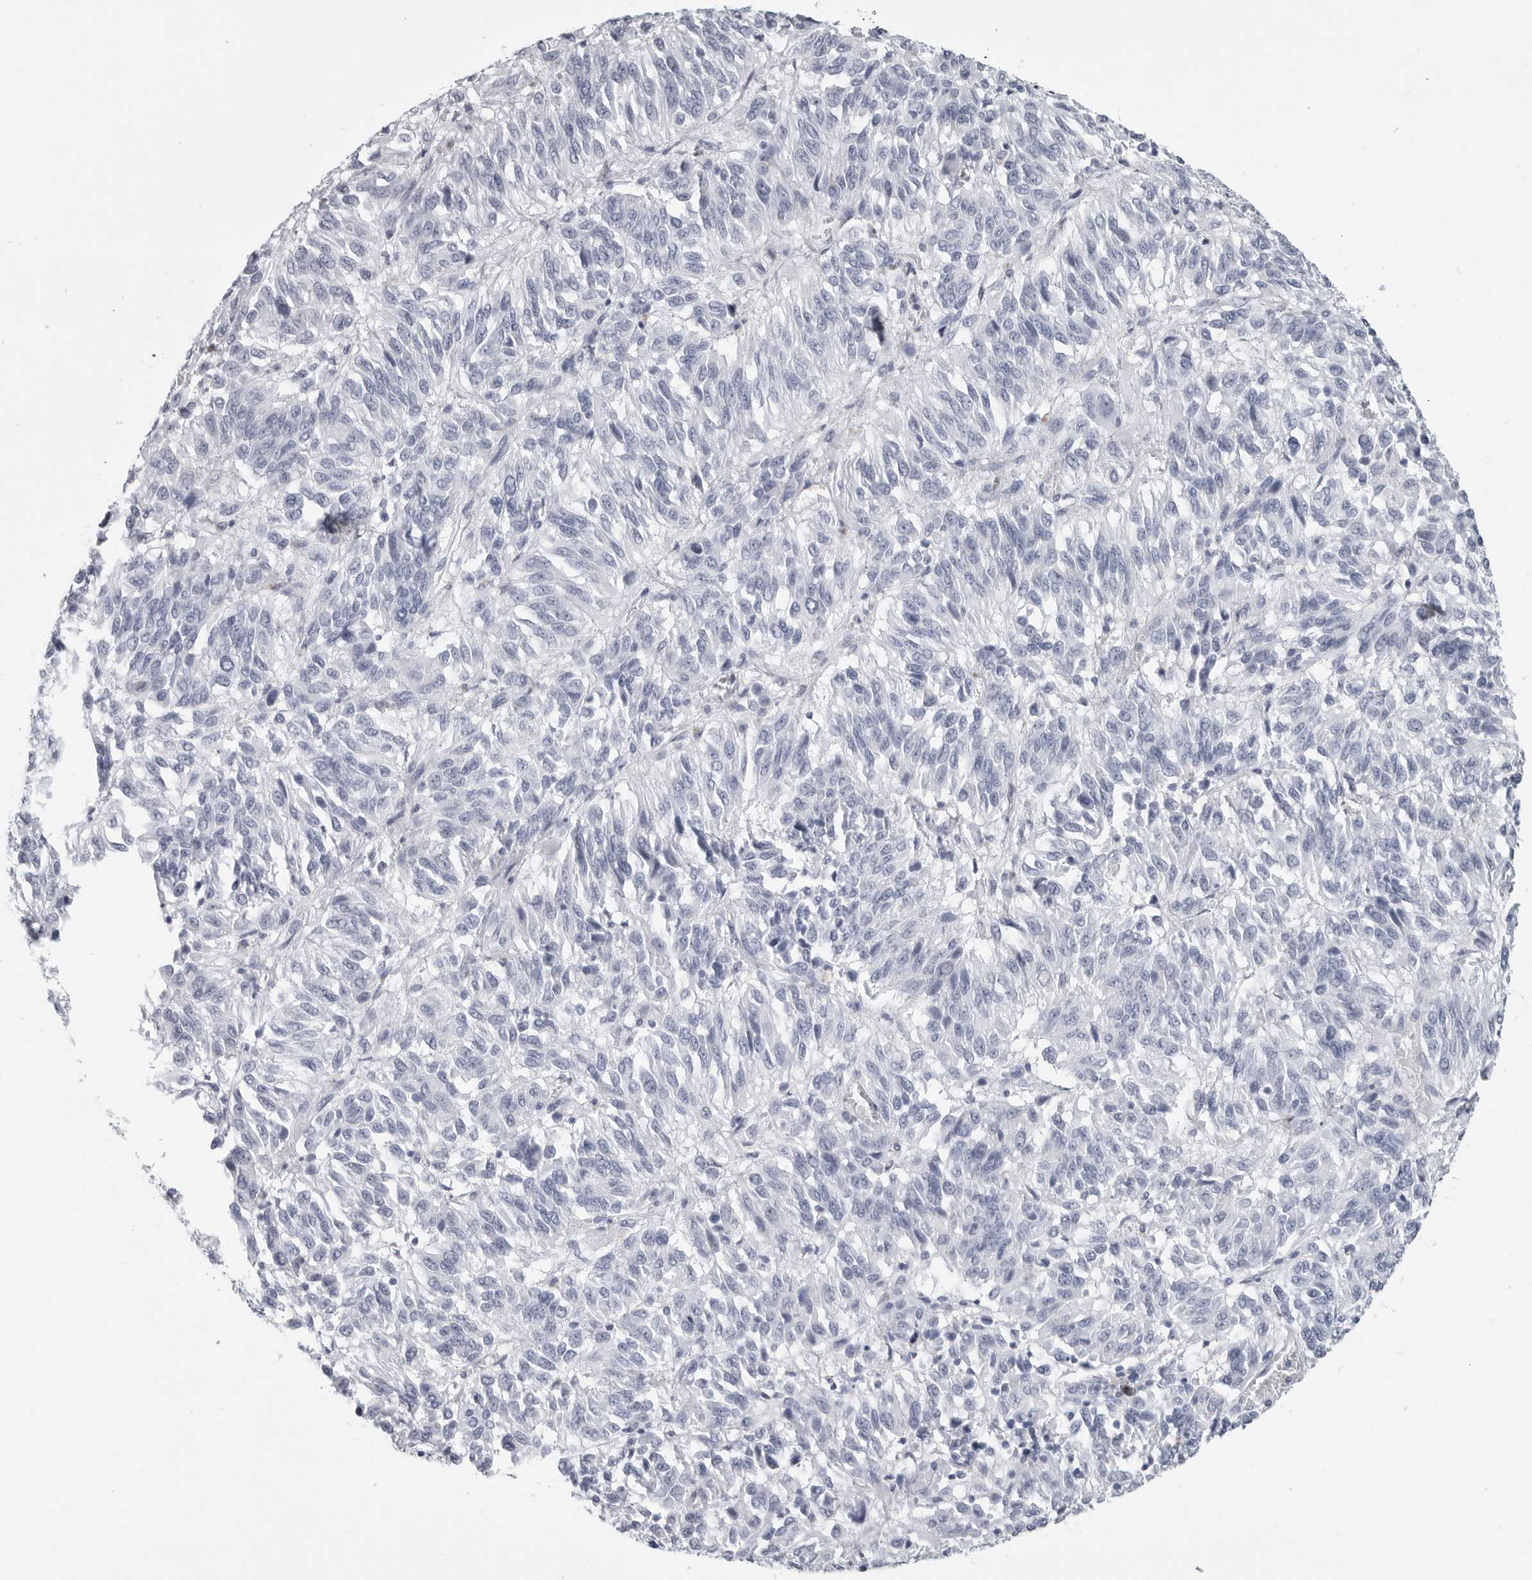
{"staining": {"intensity": "negative", "quantity": "none", "location": "none"}, "tissue": "melanoma", "cell_type": "Tumor cells", "image_type": "cancer", "snomed": [{"axis": "morphology", "description": "Malignant melanoma, Metastatic site"}, {"axis": "topography", "description": "Lung"}], "caption": "DAB (3,3'-diaminobenzidine) immunohistochemical staining of human malignant melanoma (metastatic site) reveals no significant staining in tumor cells.", "gene": "CSH1", "patient": {"sex": "male", "age": 64}}